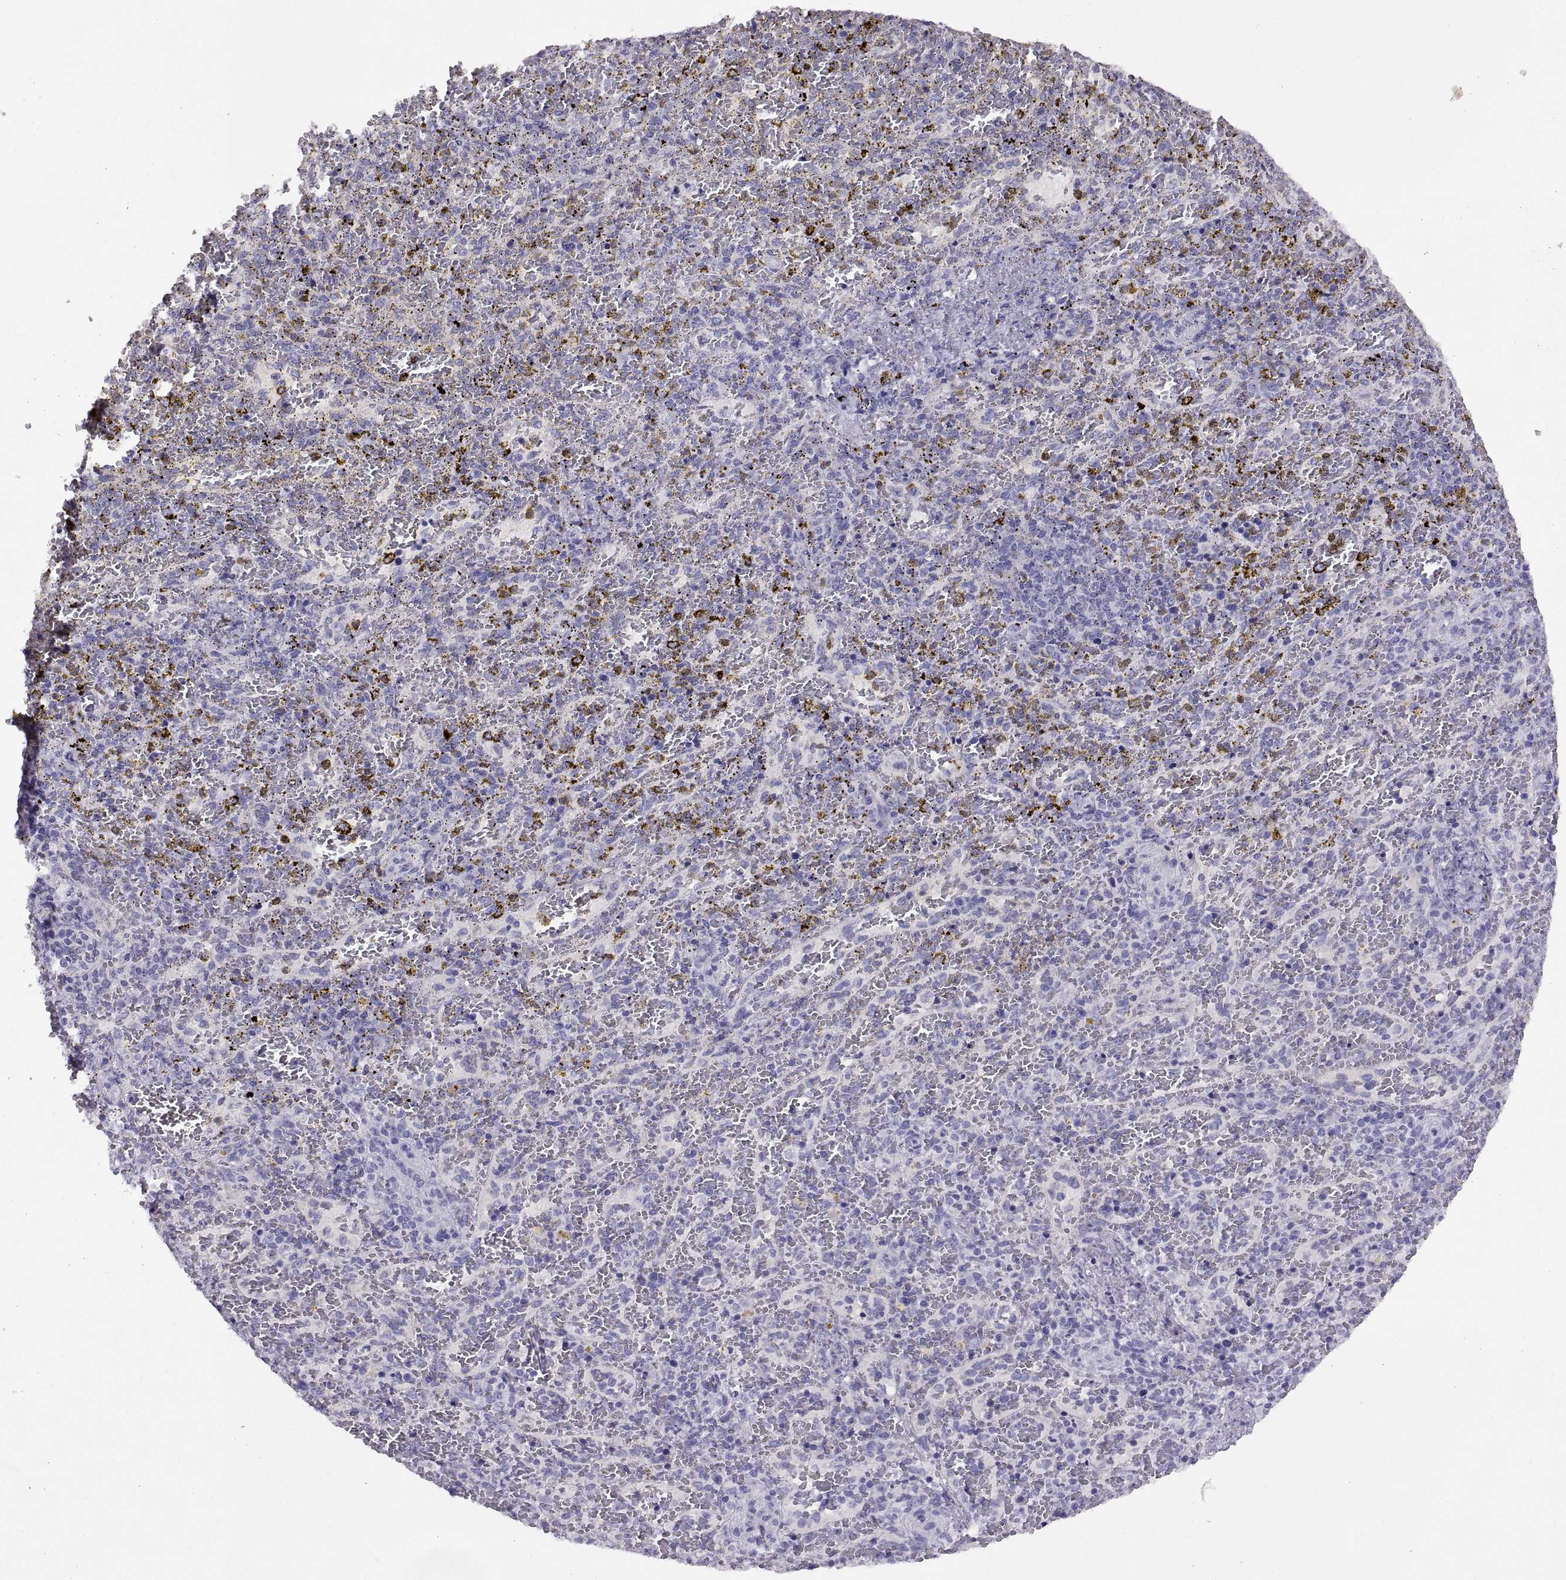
{"staining": {"intensity": "negative", "quantity": "none", "location": "none"}, "tissue": "spleen", "cell_type": "Cells in red pulp", "image_type": "normal", "snomed": [{"axis": "morphology", "description": "Normal tissue, NOS"}, {"axis": "topography", "description": "Spleen"}], "caption": "This is an immunohistochemistry (IHC) image of normal spleen. There is no expression in cells in red pulp.", "gene": "RGS20", "patient": {"sex": "female", "age": 50}}